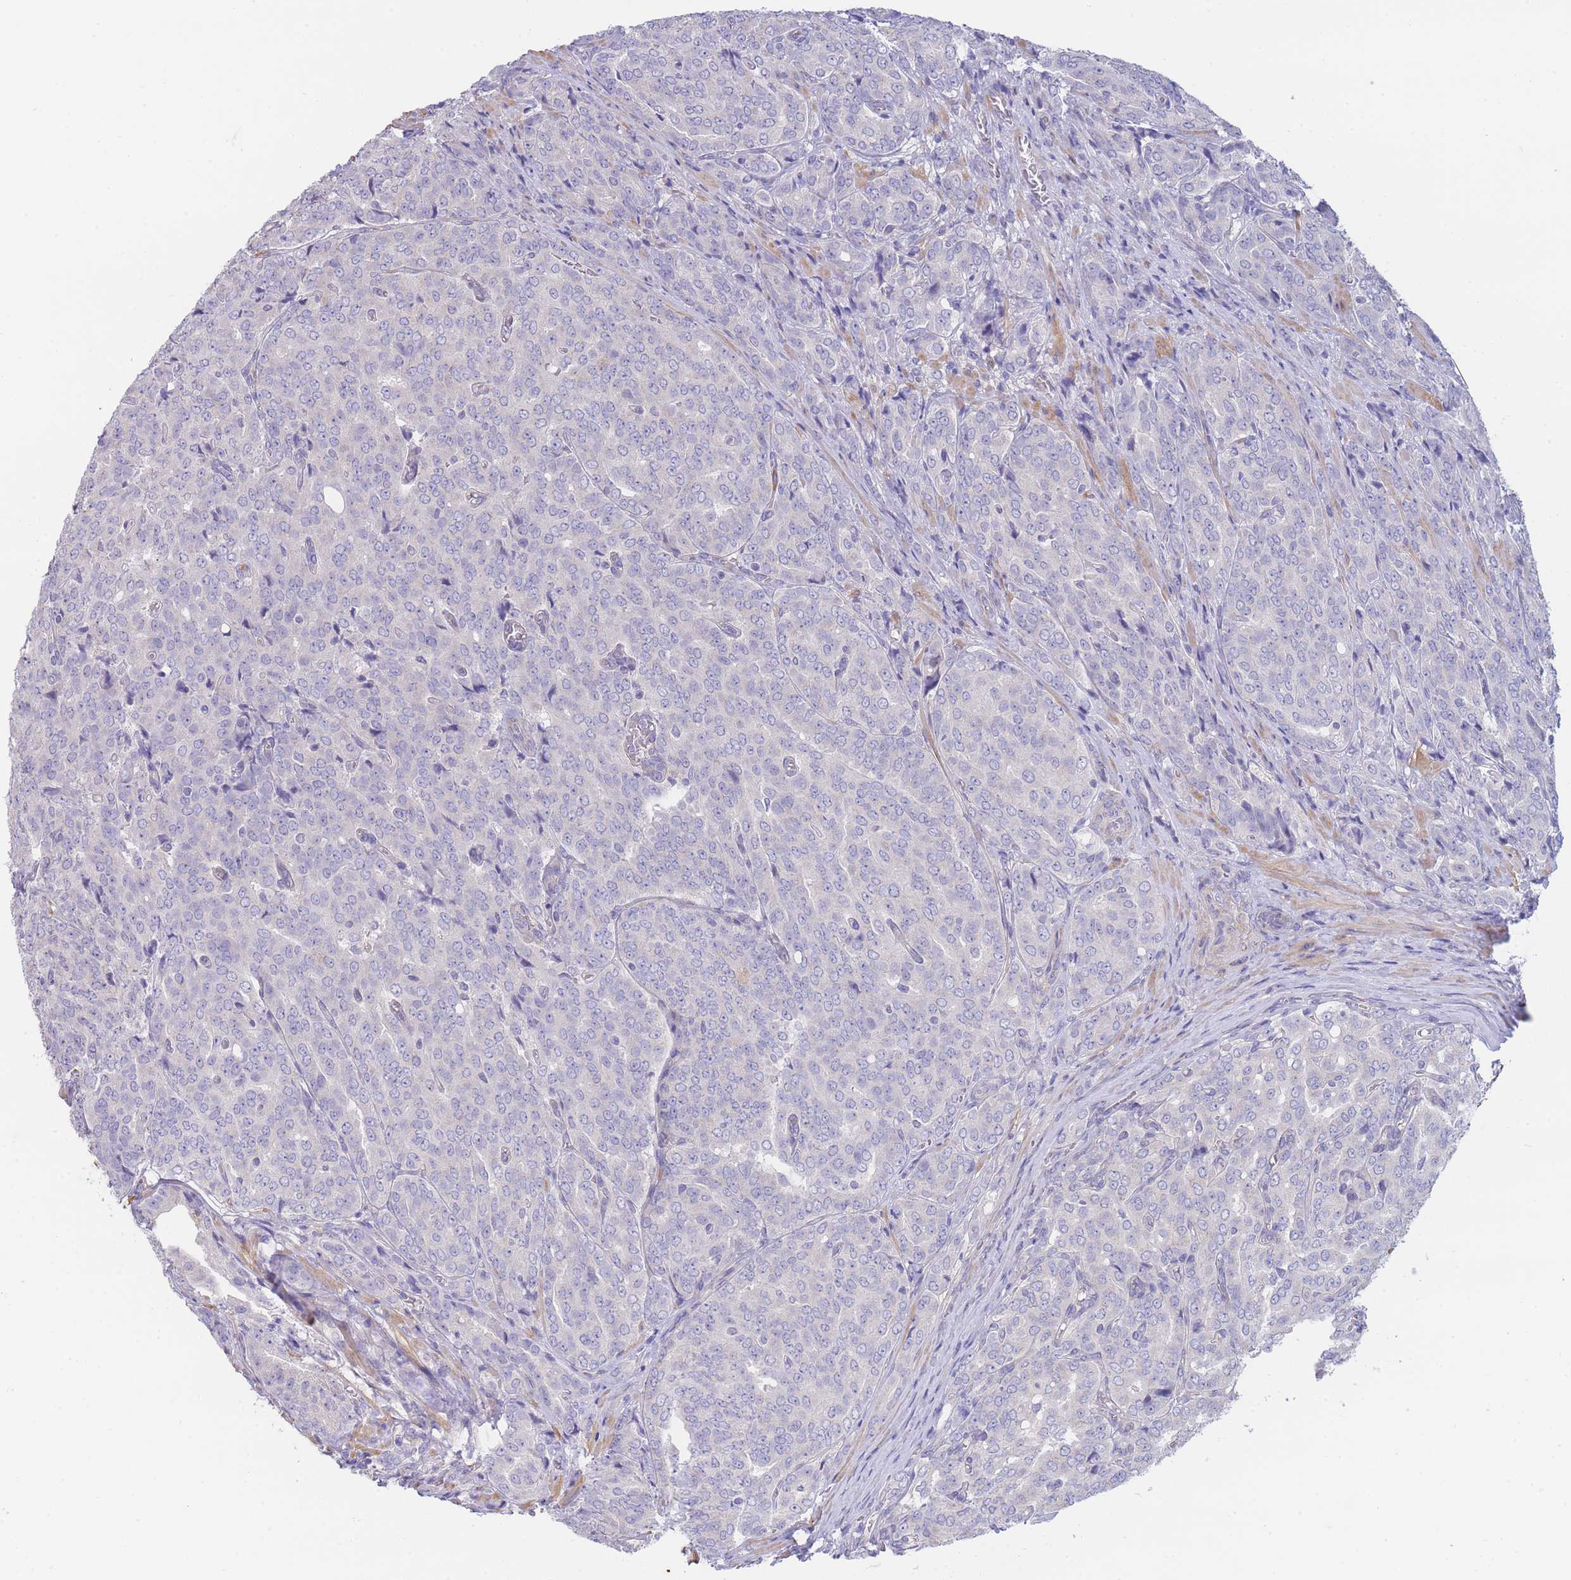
{"staining": {"intensity": "negative", "quantity": "none", "location": "none"}, "tissue": "prostate cancer", "cell_type": "Tumor cells", "image_type": "cancer", "snomed": [{"axis": "morphology", "description": "Adenocarcinoma, High grade"}, {"axis": "topography", "description": "Prostate"}], "caption": "DAB (3,3'-diaminobenzidine) immunohistochemical staining of prostate cancer reveals no significant staining in tumor cells.", "gene": "SUGT1", "patient": {"sex": "male", "age": 68}}